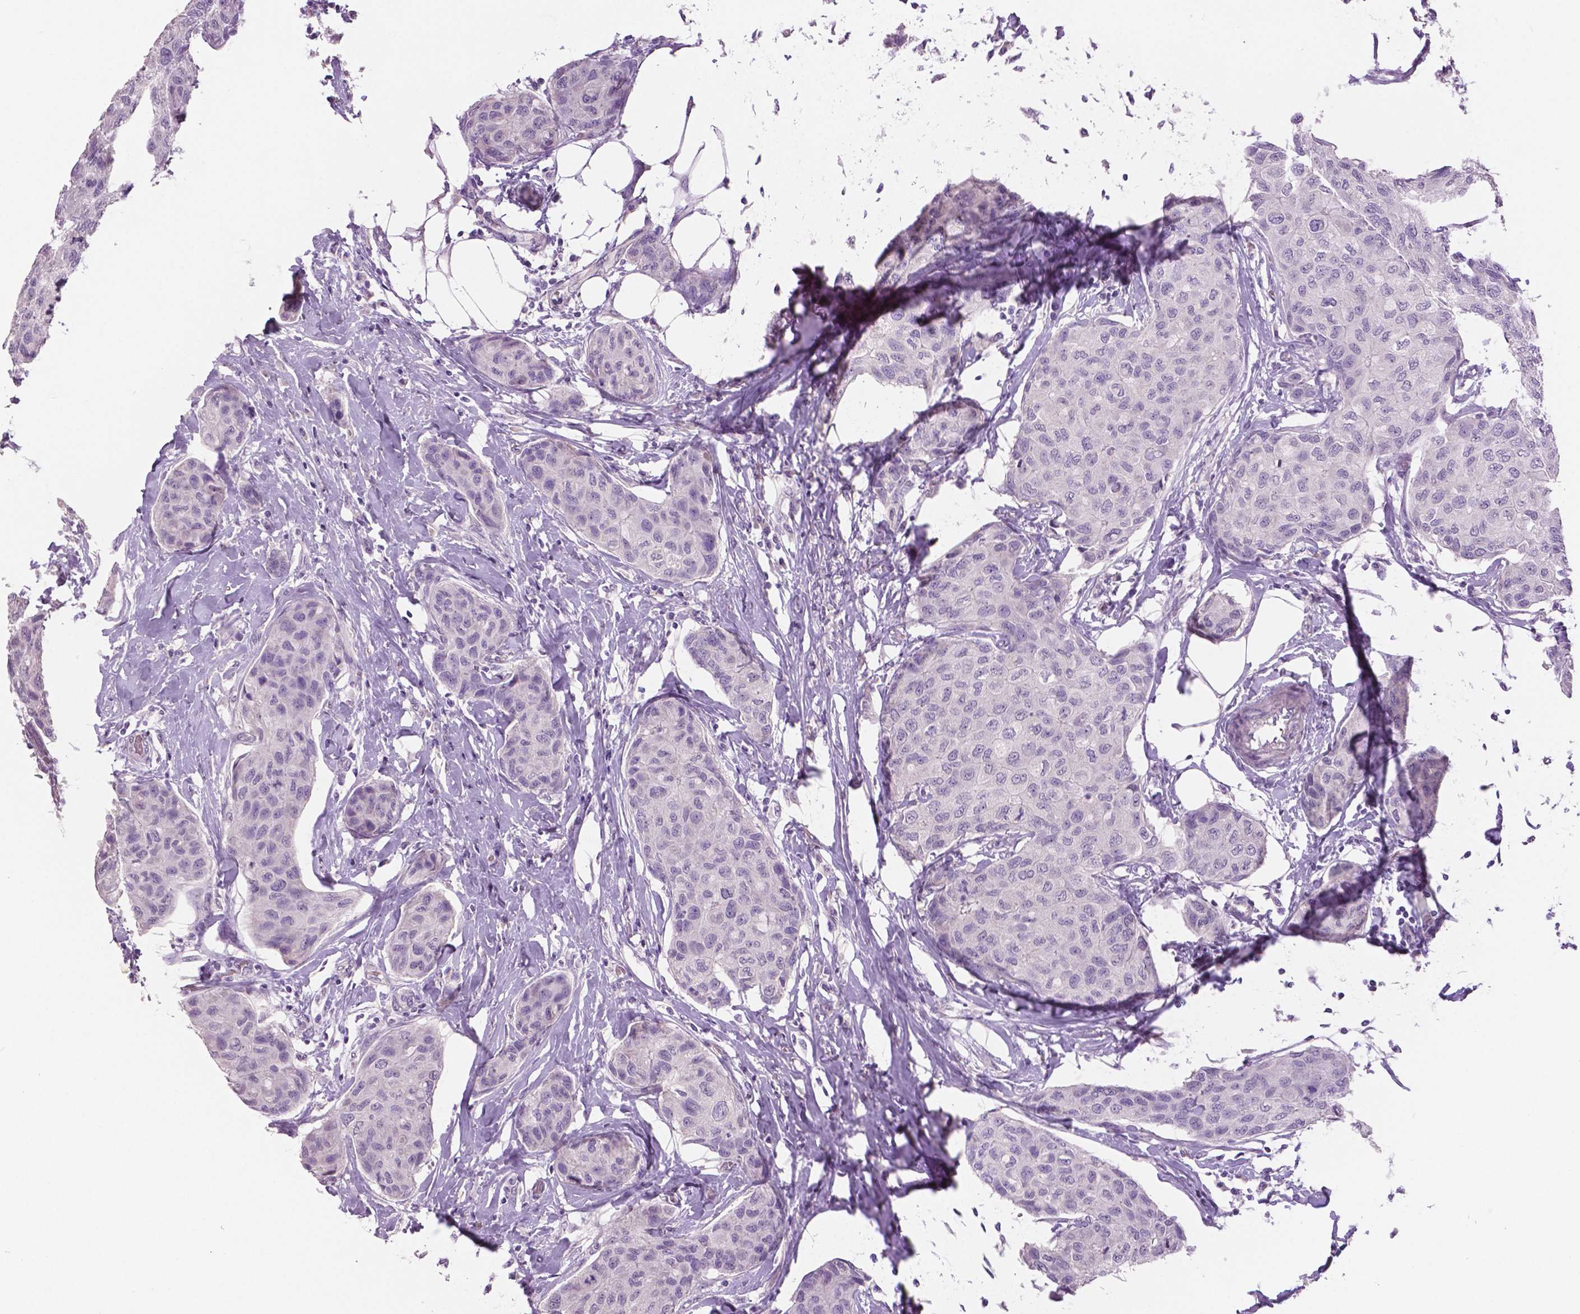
{"staining": {"intensity": "negative", "quantity": "none", "location": "none"}, "tissue": "breast cancer", "cell_type": "Tumor cells", "image_type": "cancer", "snomed": [{"axis": "morphology", "description": "Duct carcinoma"}, {"axis": "topography", "description": "Breast"}], "caption": "This image is of infiltrating ductal carcinoma (breast) stained with immunohistochemistry to label a protein in brown with the nuclei are counter-stained blue. There is no staining in tumor cells.", "gene": "GRIN2A", "patient": {"sex": "female", "age": 80}}